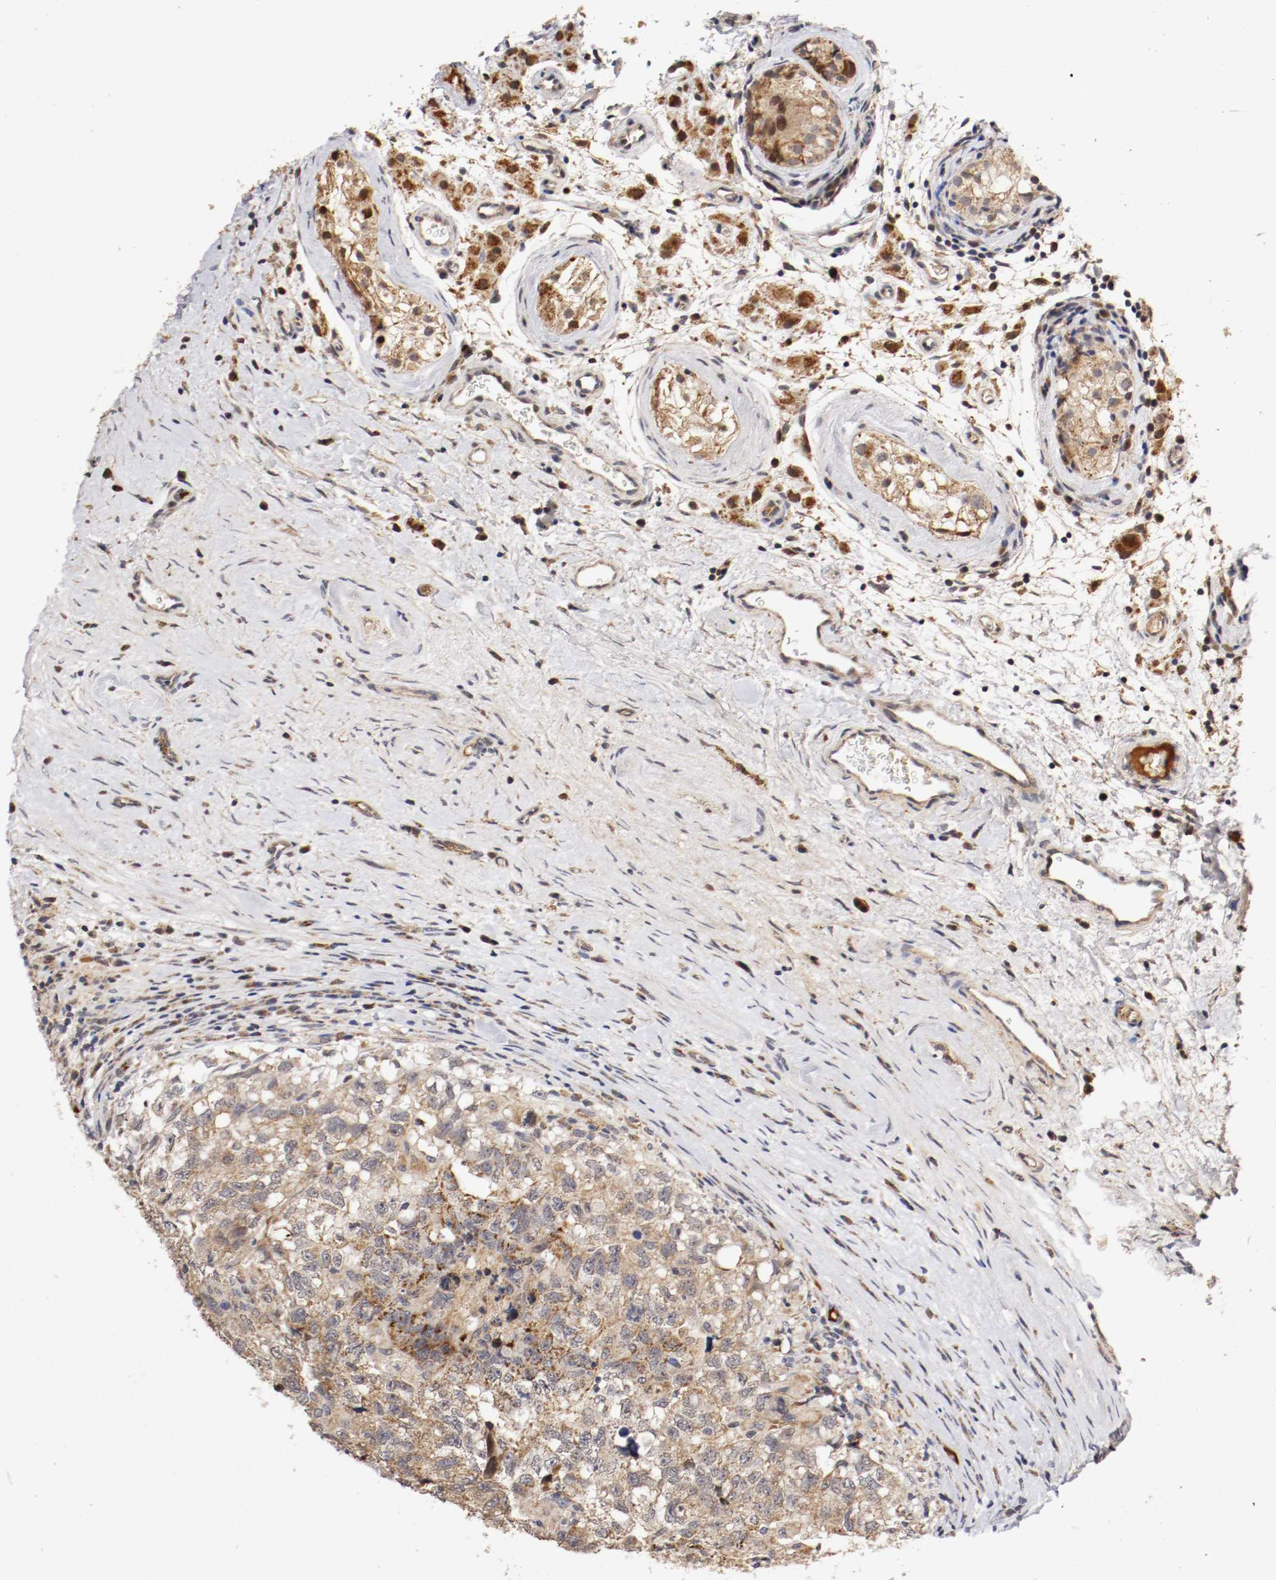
{"staining": {"intensity": "moderate", "quantity": ">75%", "location": "cytoplasmic/membranous"}, "tissue": "testis cancer", "cell_type": "Tumor cells", "image_type": "cancer", "snomed": [{"axis": "morphology", "description": "Carcinoma, Embryonal, NOS"}, {"axis": "topography", "description": "Testis"}], "caption": "DAB (3,3'-diaminobenzidine) immunohistochemical staining of human testis cancer displays moderate cytoplasmic/membranous protein staining in approximately >75% of tumor cells.", "gene": "TNFRSF1B", "patient": {"sex": "male", "age": 21}}